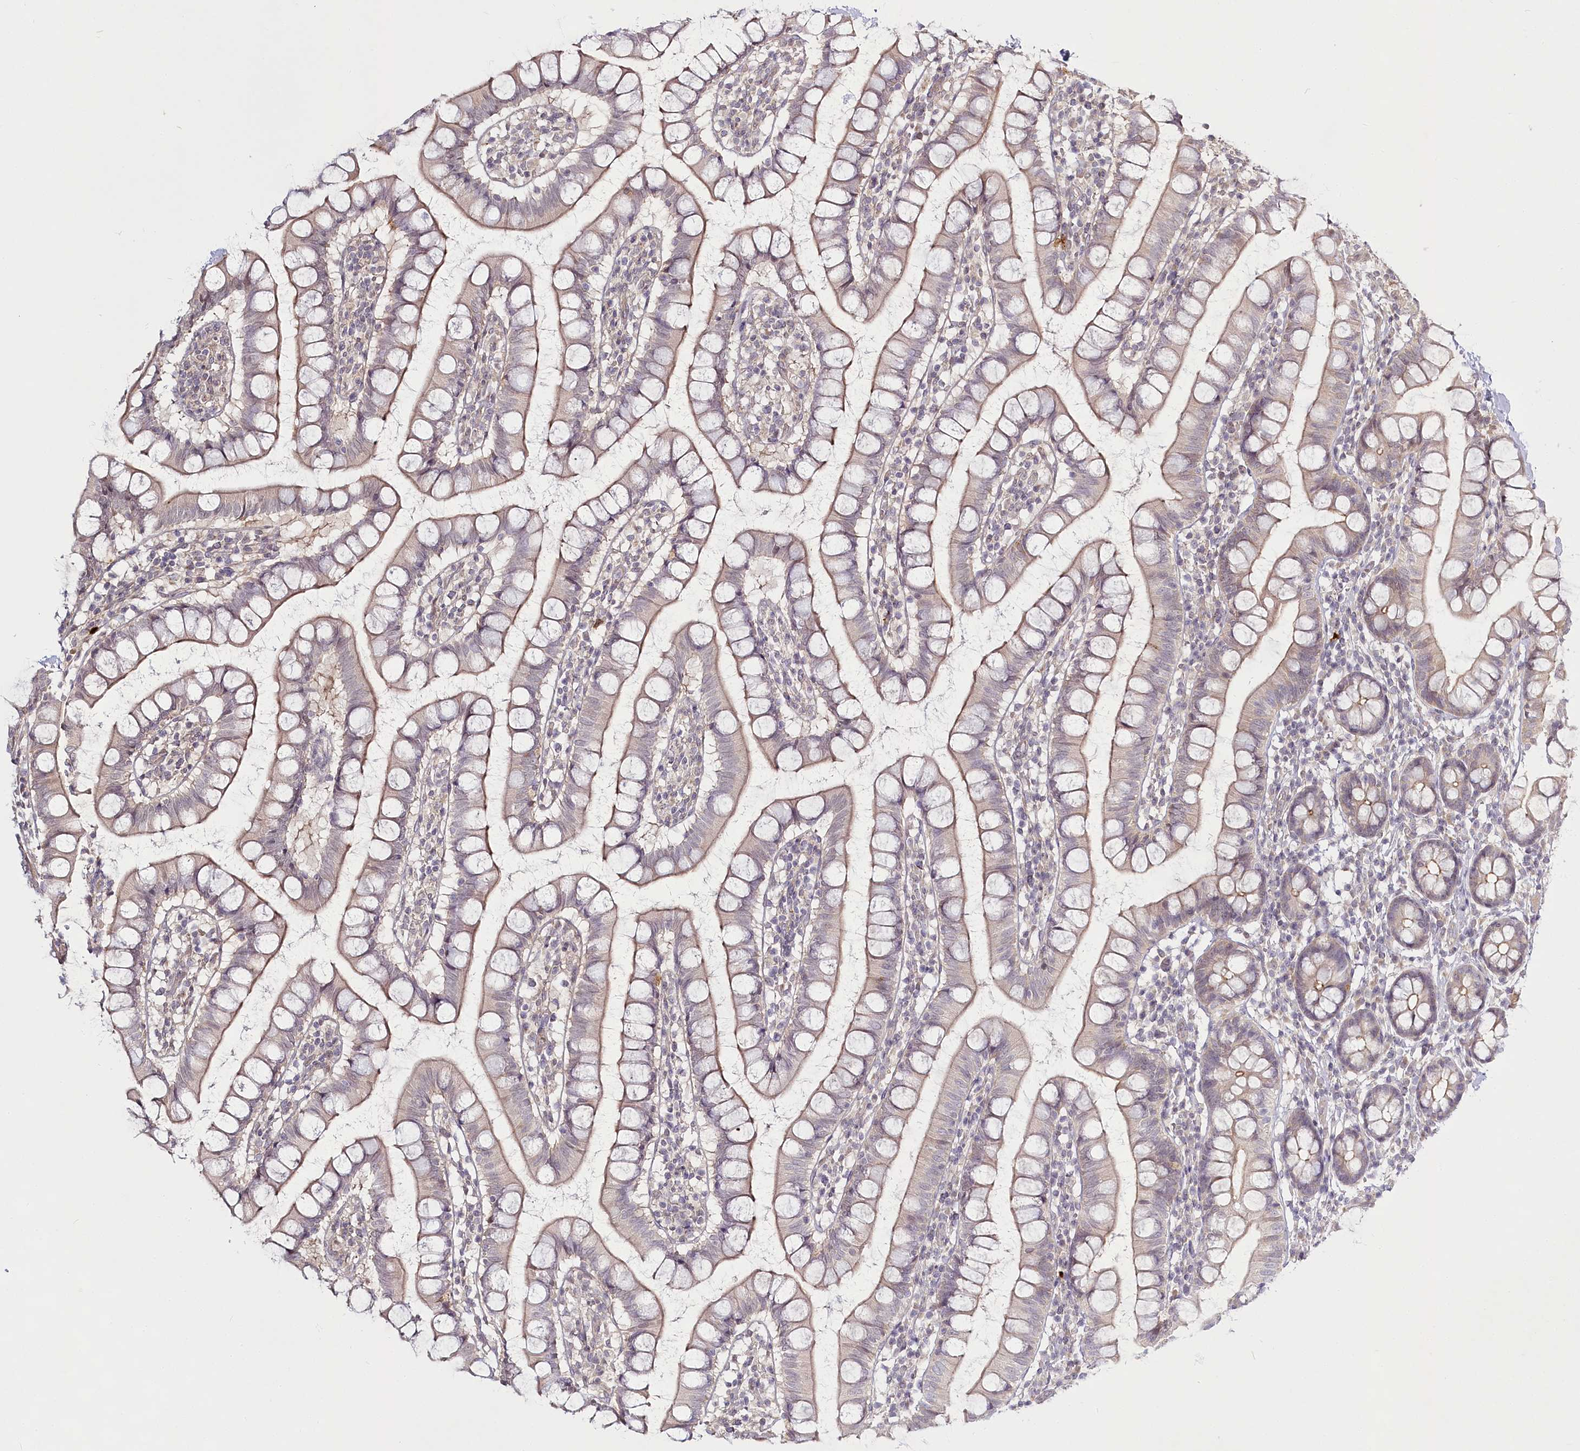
{"staining": {"intensity": "weak", "quantity": "<25%", "location": "cytoplasmic/membranous"}, "tissue": "small intestine", "cell_type": "Glandular cells", "image_type": "normal", "snomed": [{"axis": "morphology", "description": "Normal tissue, NOS"}, {"axis": "topography", "description": "Small intestine"}], "caption": "This is a image of immunohistochemistry (IHC) staining of unremarkable small intestine, which shows no expression in glandular cells. (DAB immunohistochemistry, high magnification).", "gene": "SPINK13", "patient": {"sex": "female", "age": 84}}